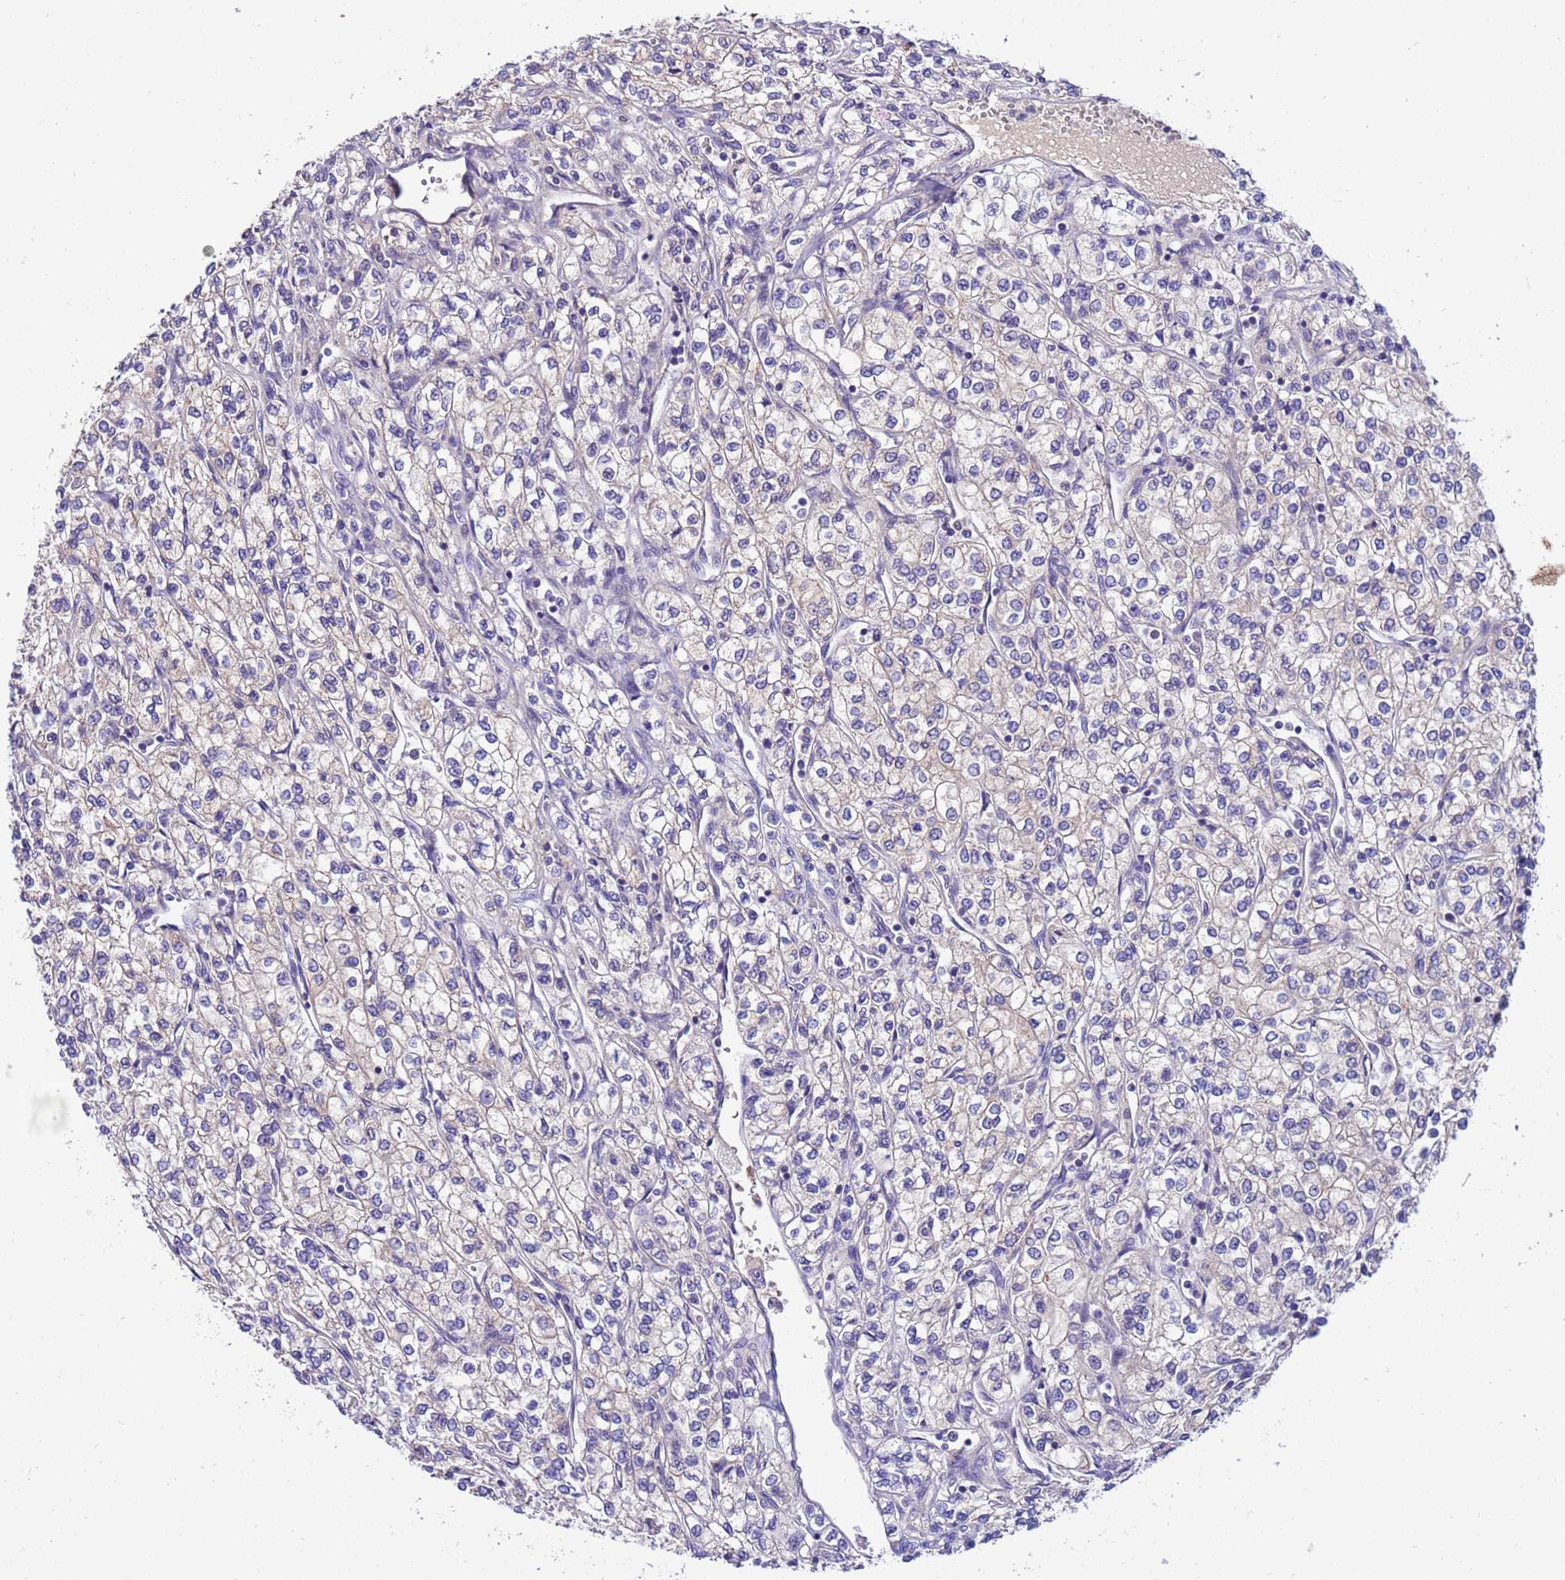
{"staining": {"intensity": "negative", "quantity": "none", "location": "none"}, "tissue": "renal cancer", "cell_type": "Tumor cells", "image_type": "cancer", "snomed": [{"axis": "morphology", "description": "Adenocarcinoma, NOS"}, {"axis": "topography", "description": "Kidney"}], "caption": "The photomicrograph exhibits no significant positivity in tumor cells of renal cancer (adenocarcinoma).", "gene": "GET3", "patient": {"sex": "male", "age": 80}}